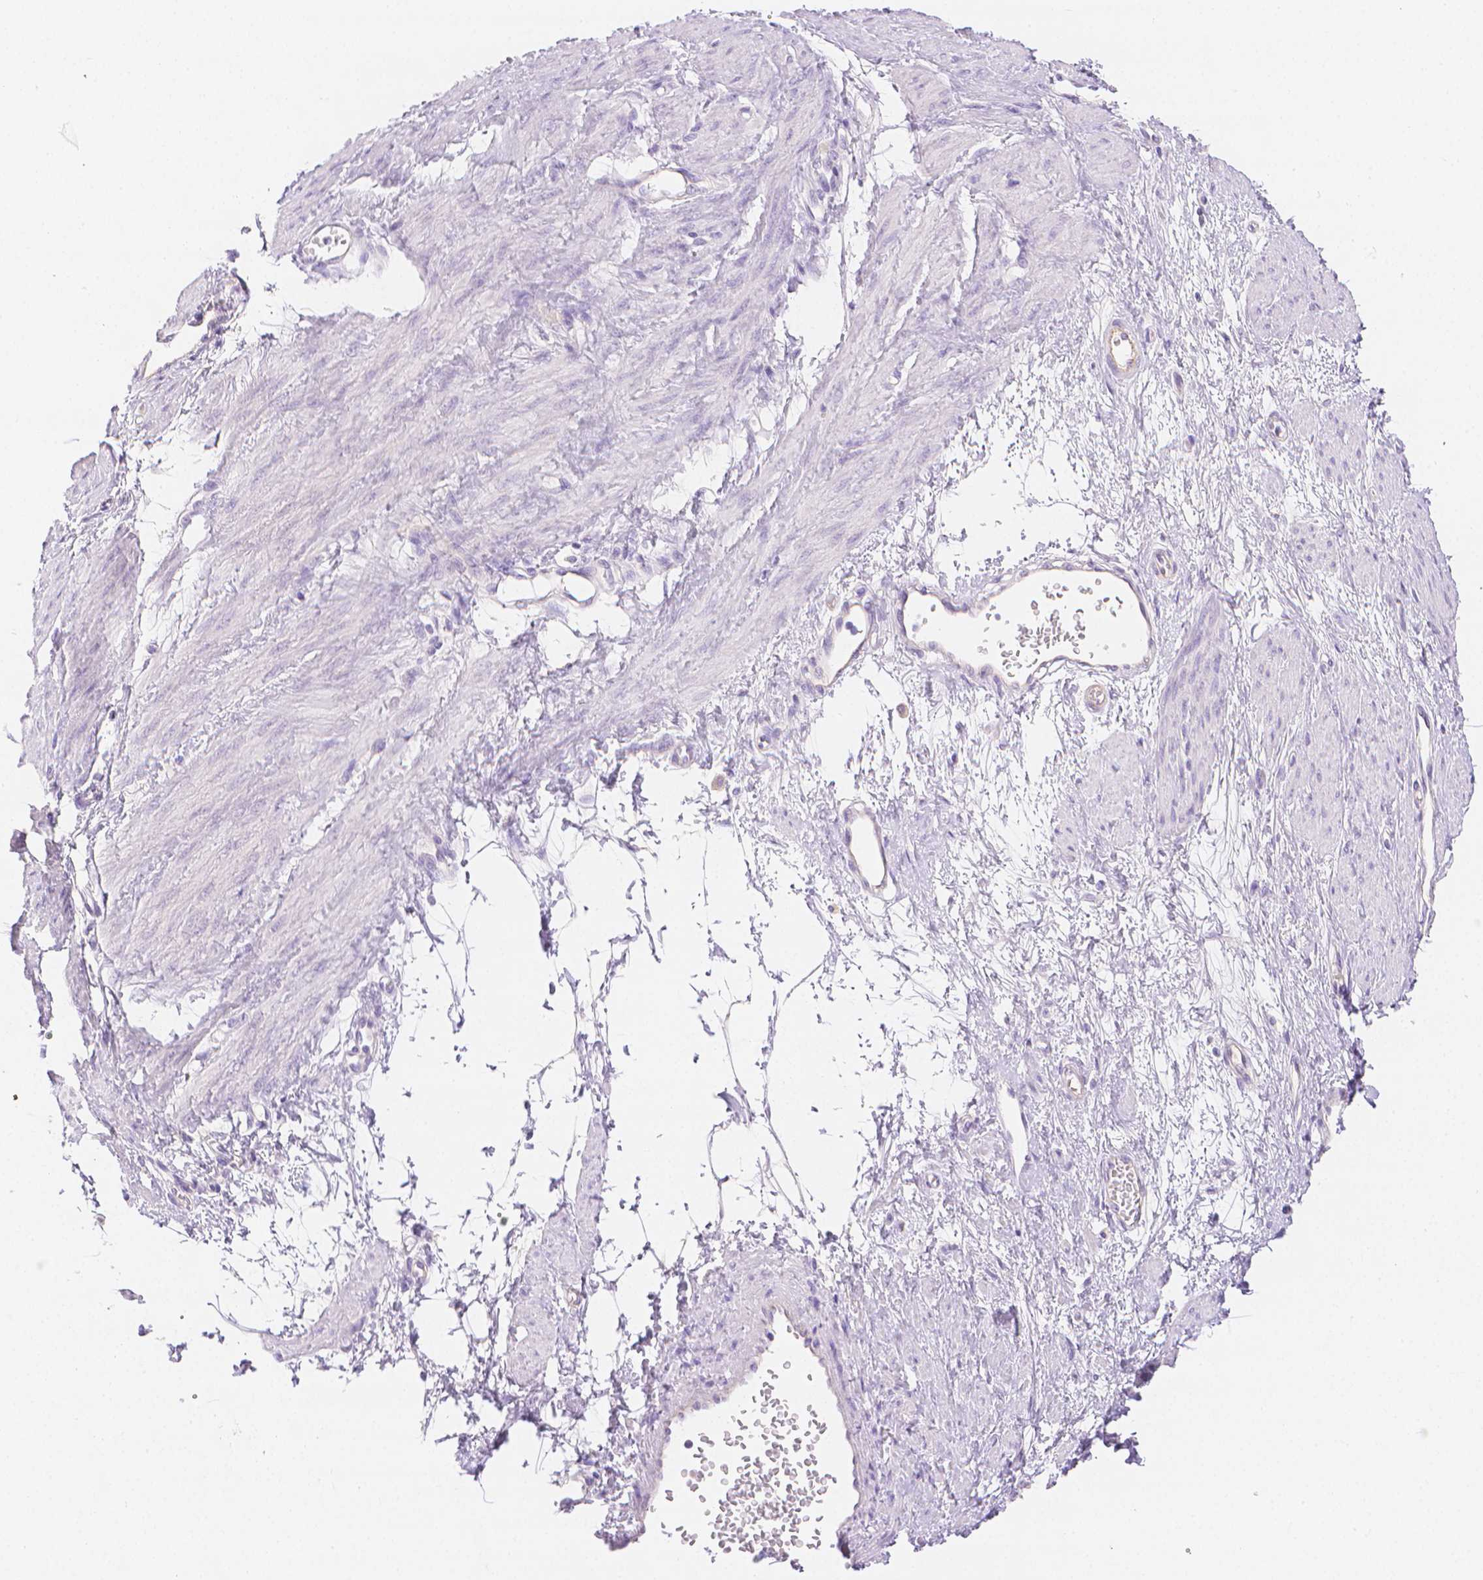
{"staining": {"intensity": "negative", "quantity": "none", "location": "none"}, "tissue": "smooth muscle", "cell_type": "Smooth muscle cells", "image_type": "normal", "snomed": [{"axis": "morphology", "description": "Normal tissue, NOS"}, {"axis": "topography", "description": "Smooth muscle"}, {"axis": "topography", "description": "Uterus"}], "caption": "Immunohistochemistry histopathology image of unremarkable smooth muscle stained for a protein (brown), which demonstrates no staining in smooth muscle cells. Nuclei are stained in blue.", "gene": "SLC27A5", "patient": {"sex": "female", "age": 39}}